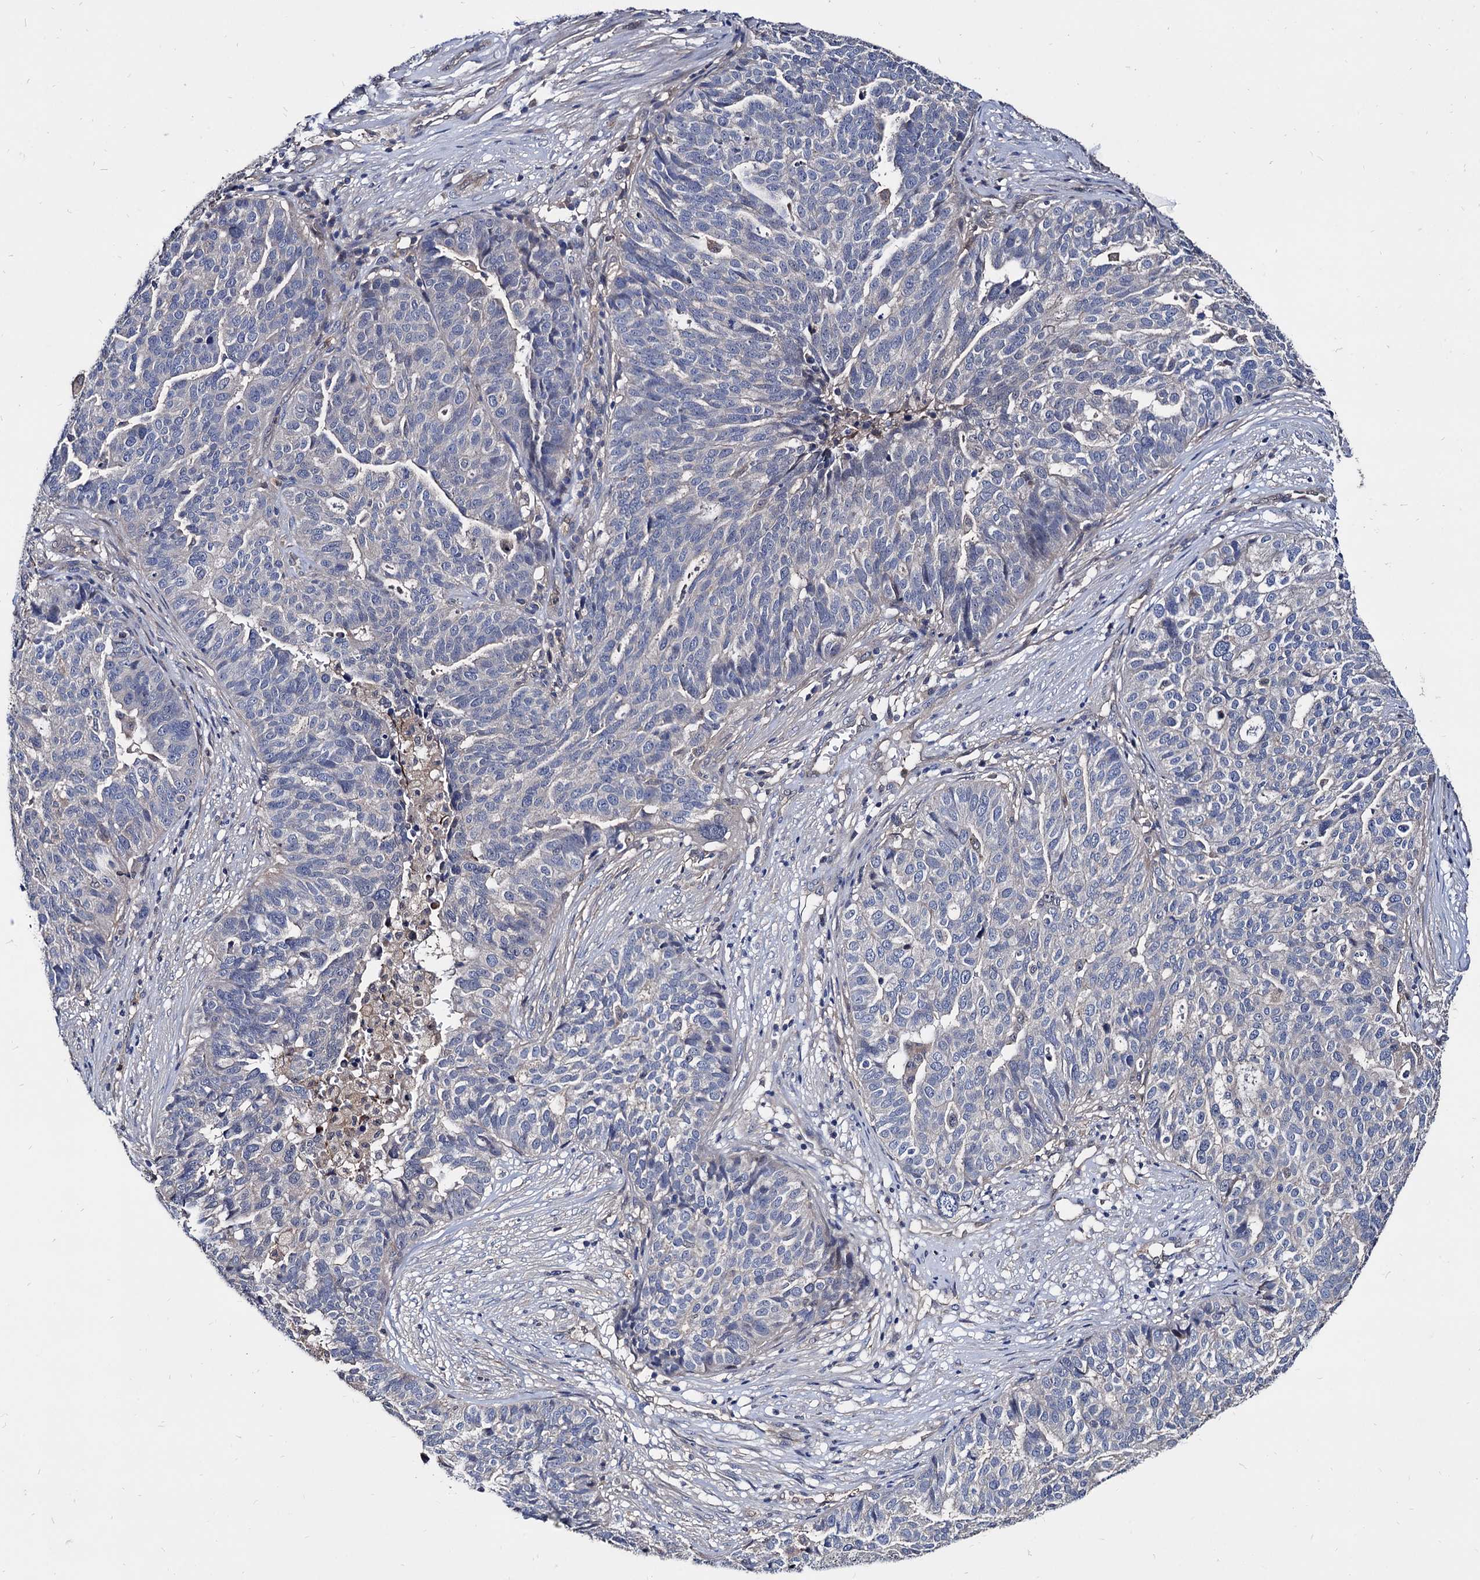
{"staining": {"intensity": "negative", "quantity": "none", "location": "none"}, "tissue": "ovarian cancer", "cell_type": "Tumor cells", "image_type": "cancer", "snomed": [{"axis": "morphology", "description": "Cystadenocarcinoma, serous, NOS"}, {"axis": "topography", "description": "Ovary"}], "caption": "Tumor cells show no significant expression in serous cystadenocarcinoma (ovarian).", "gene": "CPPED1", "patient": {"sex": "female", "age": 59}}